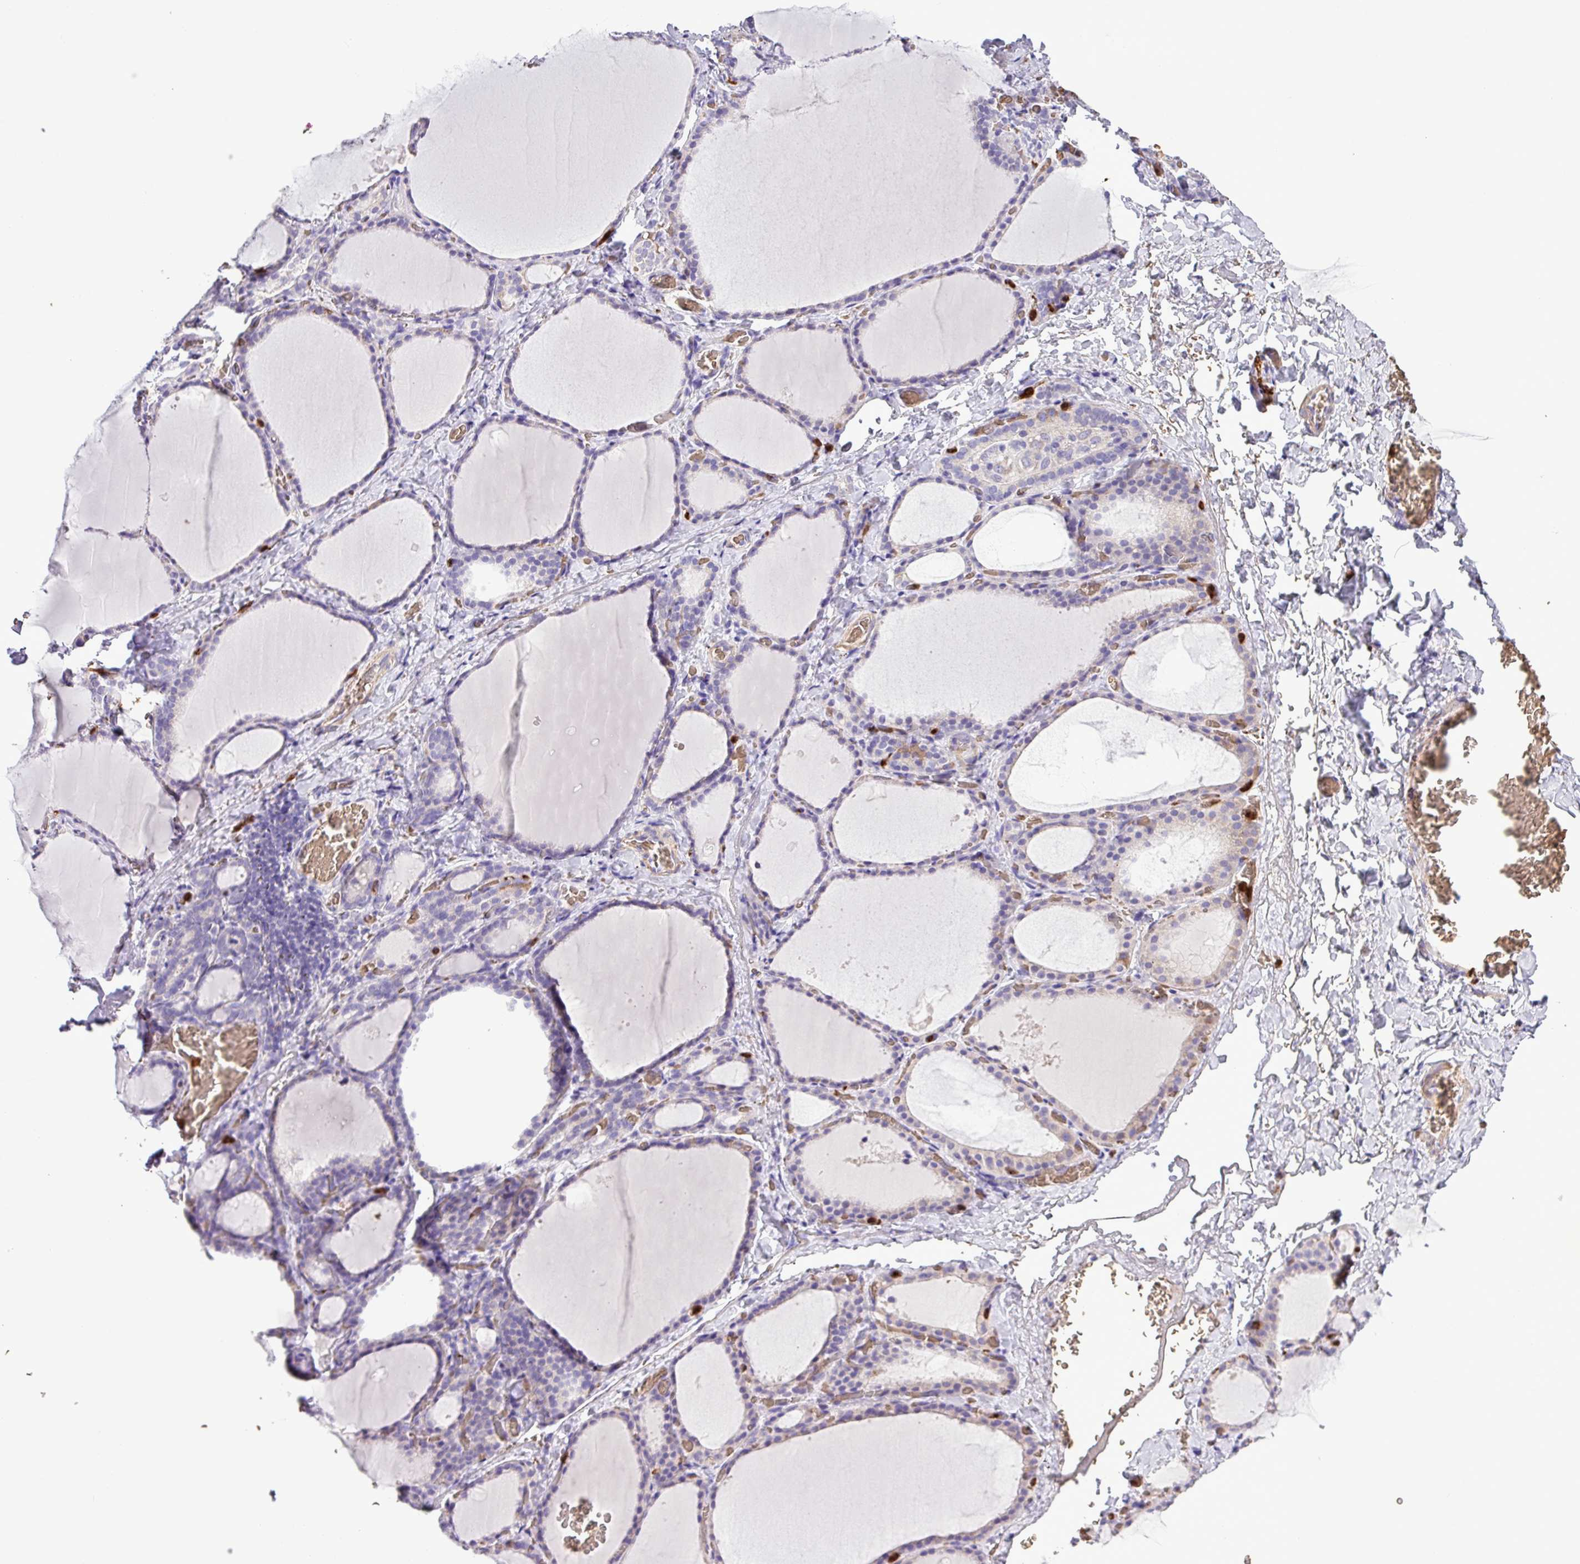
{"staining": {"intensity": "negative", "quantity": "none", "location": "none"}, "tissue": "thyroid gland", "cell_type": "Glandular cells", "image_type": "normal", "snomed": [{"axis": "morphology", "description": "Normal tissue, NOS"}, {"axis": "topography", "description": "Thyroid gland"}], "caption": "DAB immunohistochemical staining of benign thyroid gland reveals no significant expression in glandular cells.", "gene": "MGAT4B", "patient": {"sex": "female", "age": 39}}